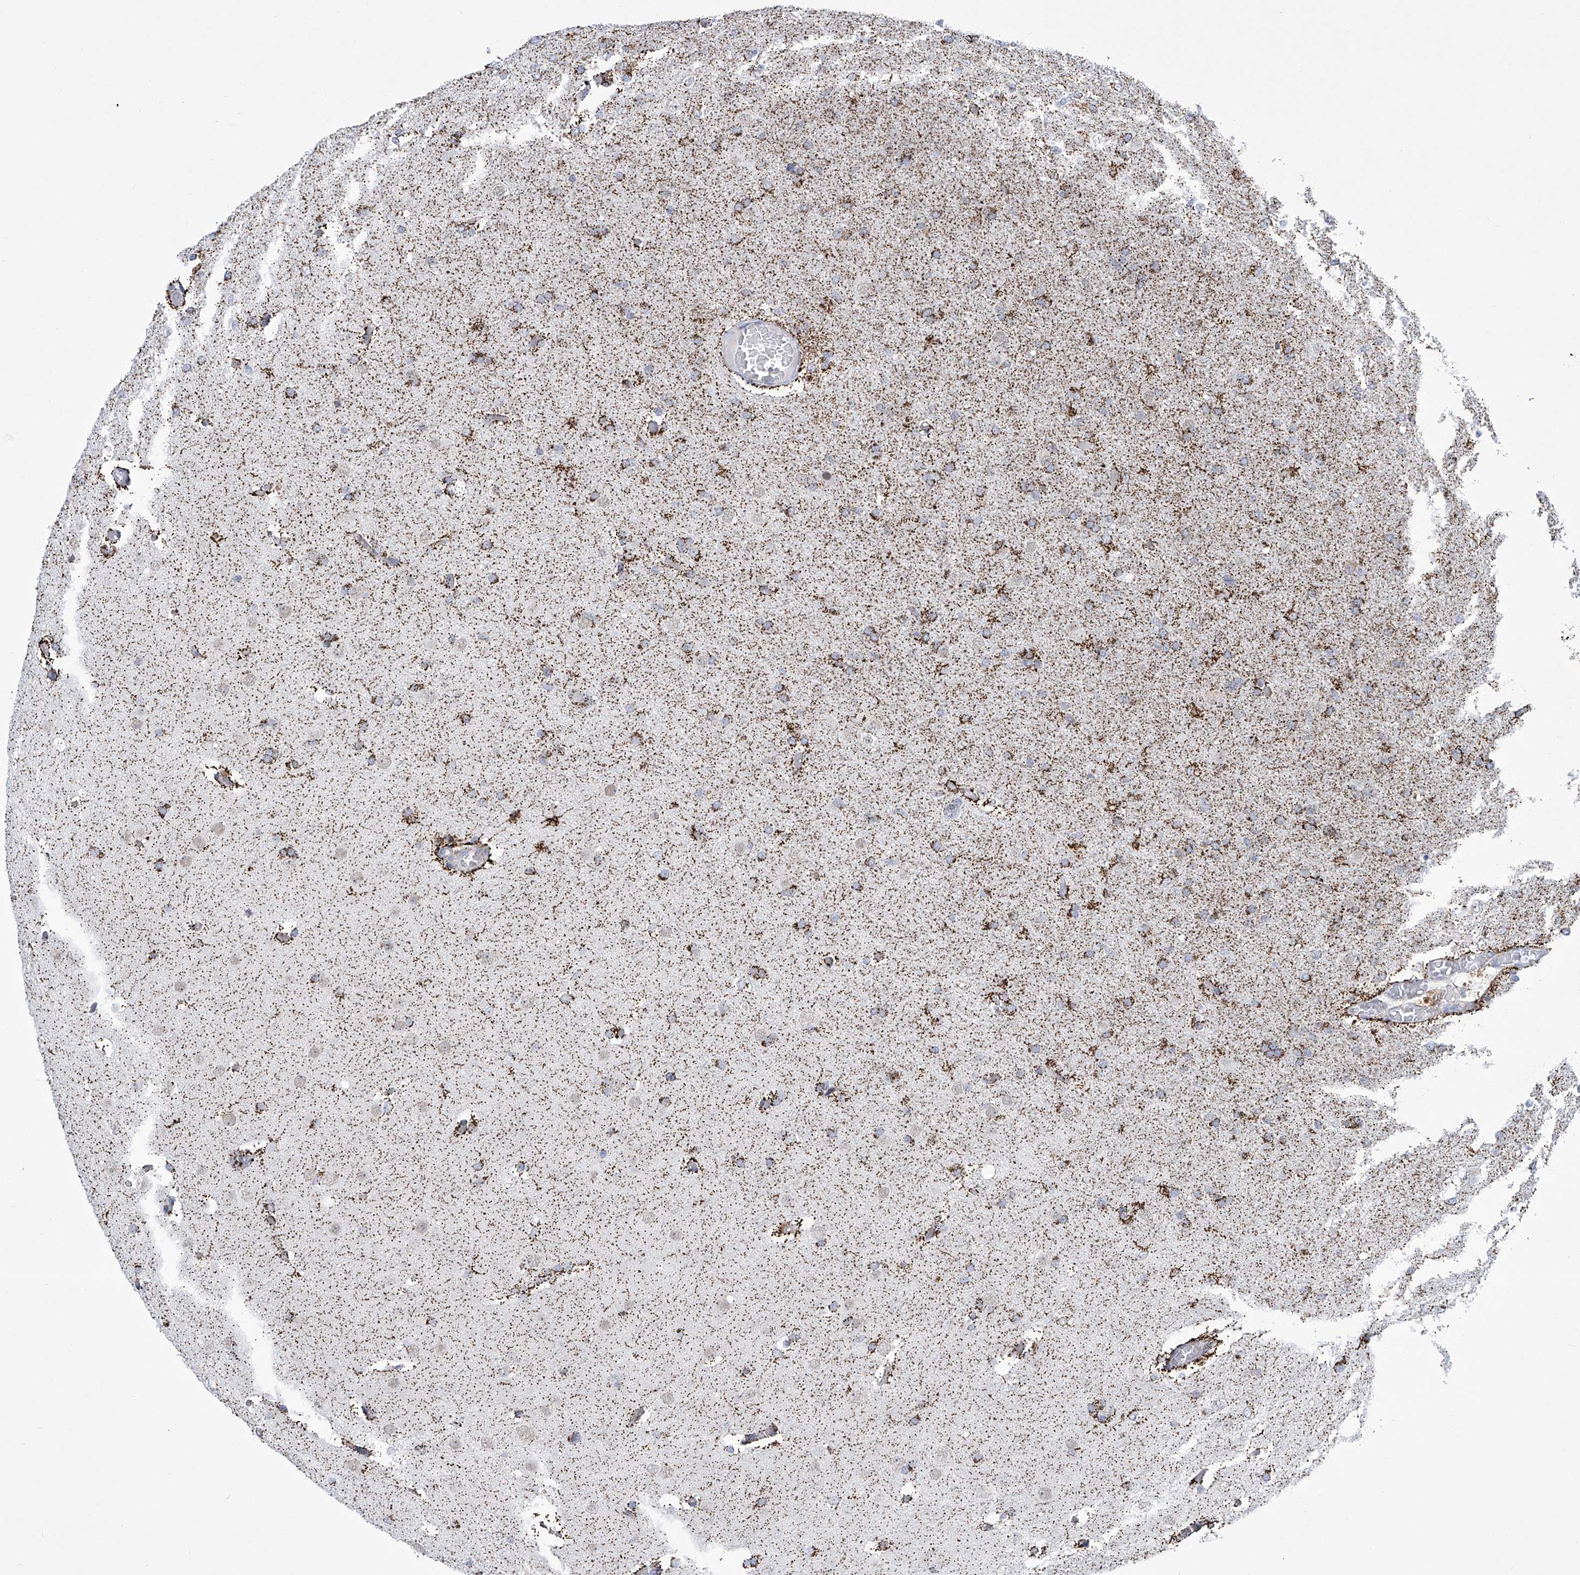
{"staining": {"intensity": "moderate", "quantity": "25%-75%", "location": "cytoplasmic/membranous"}, "tissue": "glioma", "cell_type": "Tumor cells", "image_type": "cancer", "snomed": [{"axis": "morphology", "description": "Glioma, malignant, High grade"}, {"axis": "topography", "description": "Cerebral cortex"}], "caption": "Protein staining of glioma tissue reveals moderate cytoplasmic/membranous staining in about 25%-75% of tumor cells.", "gene": "ALDH6A1", "patient": {"sex": "female", "age": 36}}